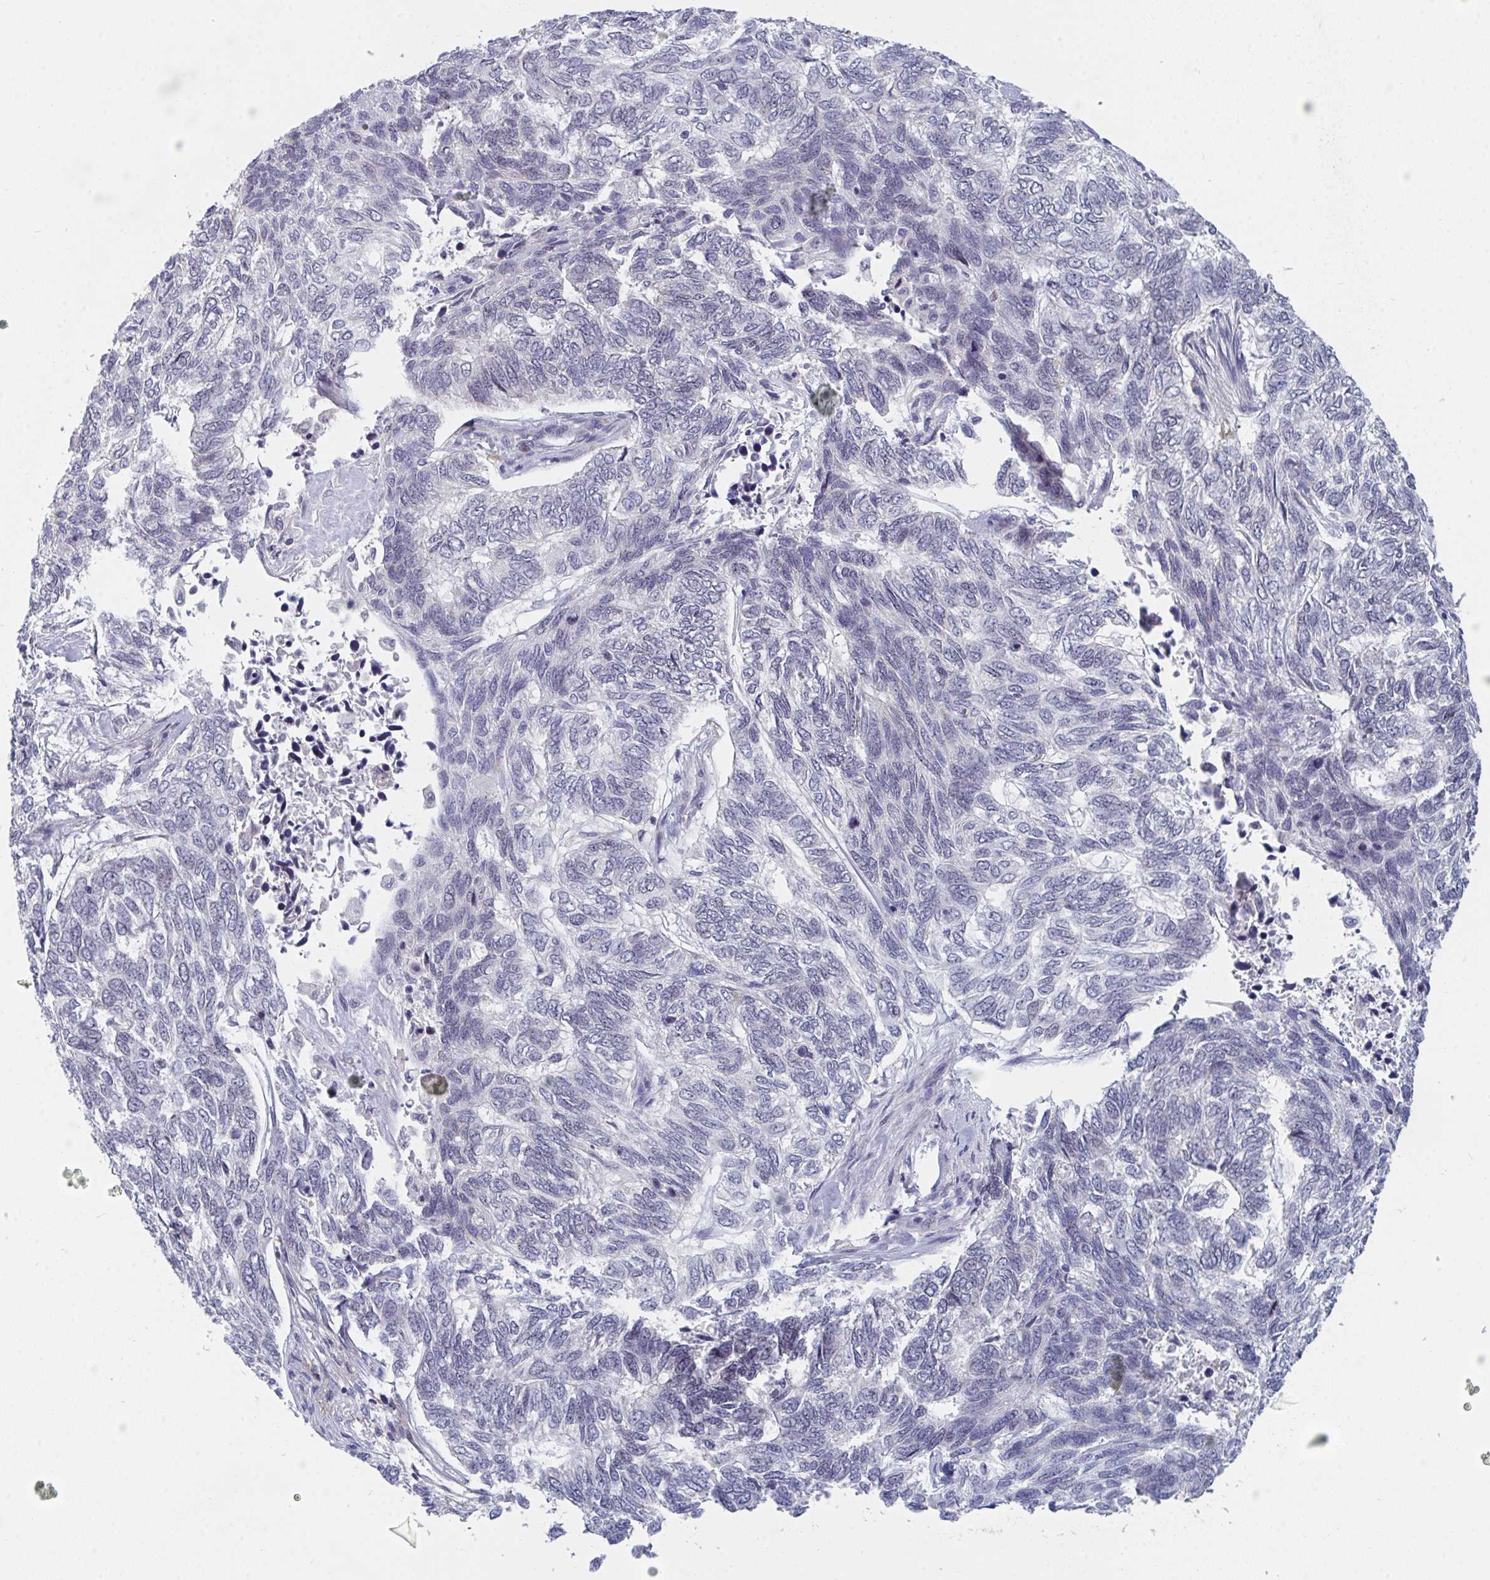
{"staining": {"intensity": "negative", "quantity": "none", "location": "none"}, "tissue": "skin cancer", "cell_type": "Tumor cells", "image_type": "cancer", "snomed": [{"axis": "morphology", "description": "Basal cell carcinoma"}, {"axis": "topography", "description": "Skin"}], "caption": "A histopathology image of skin basal cell carcinoma stained for a protein shows no brown staining in tumor cells.", "gene": "CENPT", "patient": {"sex": "female", "age": 65}}